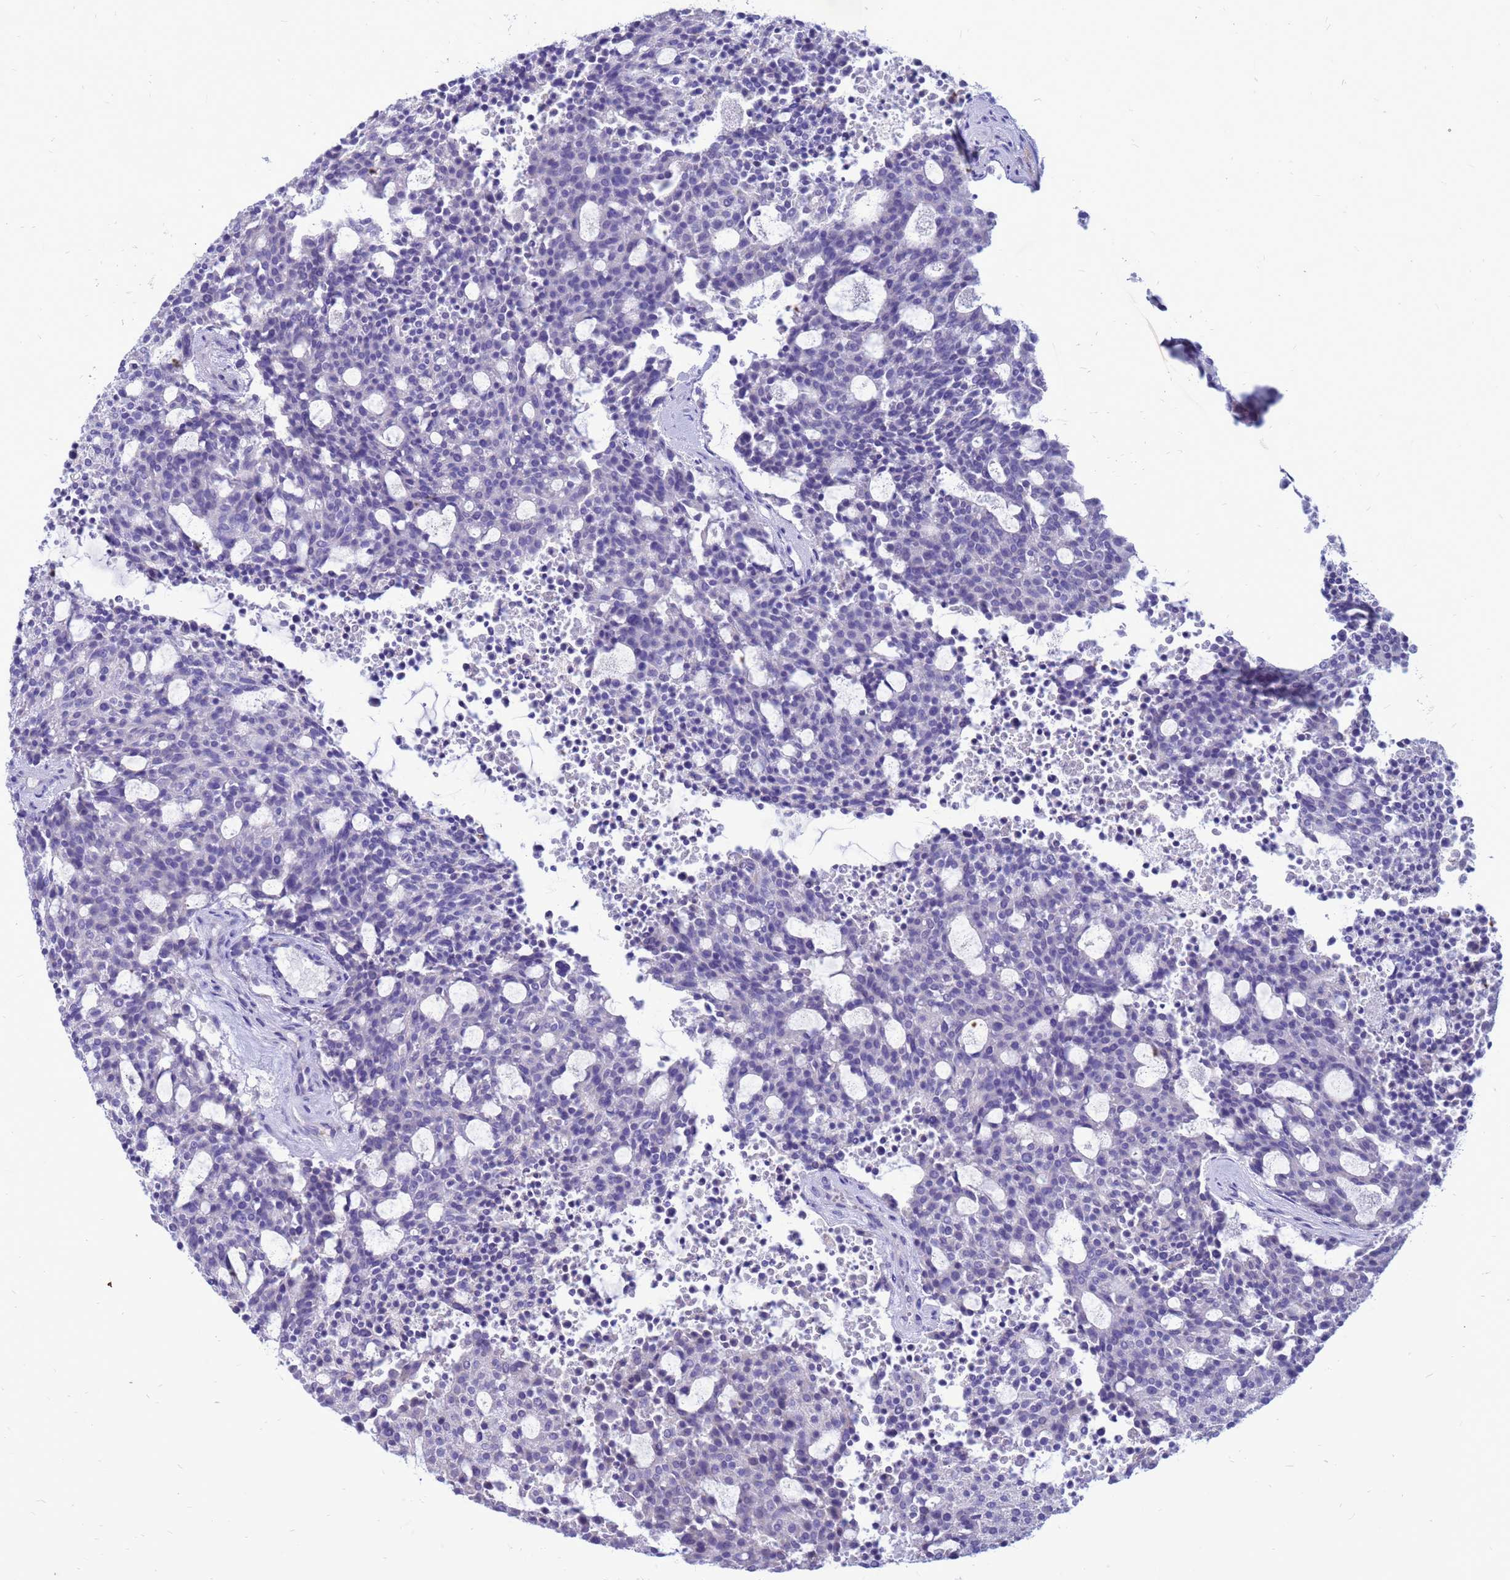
{"staining": {"intensity": "negative", "quantity": "none", "location": "none"}, "tissue": "carcinoid", "cell_type": "Tumor cells", "image_type": "cancer", "snomed": [{"axis": "morphology", "description": "Carcinoid, malignant, NOS"}, {"axis": "topography", "description": "Pancreas"}], "caption": "IHC of carcinoid (malignant) exhibits no positivity in tumor cells. (Stains: DAB (3,3'-diaminobenzidine) immunohistochemistry with hematoxylin counter stain, Microscopy: brightfield microscopy at high magnification).", "gene": "PDE10A", "patient": {"sex": "female", "age": 54}}